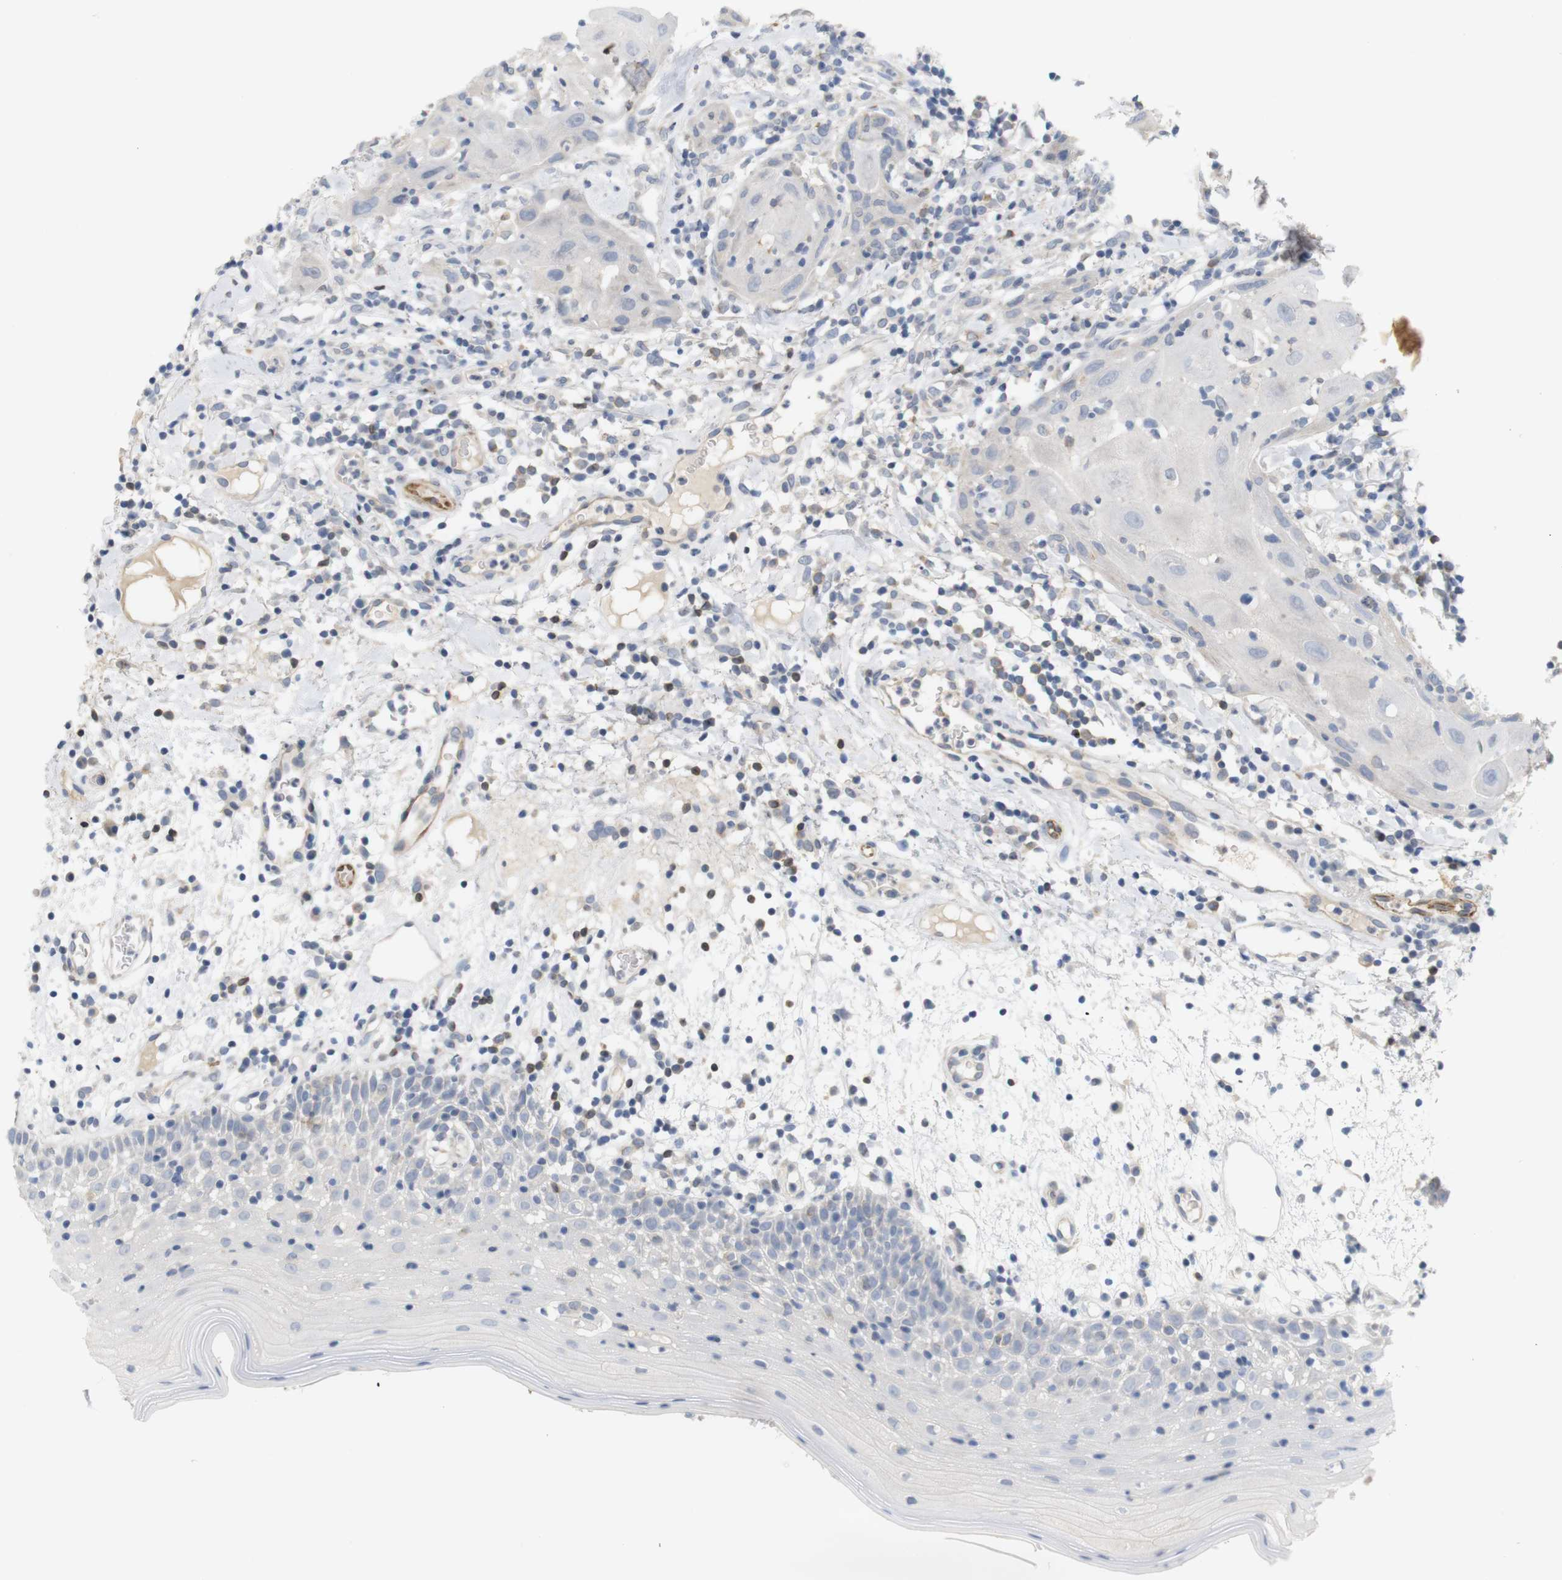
{"staining": {"intensity": "negative", "quantity": "none", "location": "none"}, "tissue": "oral mucosa", "cell_type": "Squamous epithelial cells", "image_type": "normal", "snomed": [{"axis": "morphology", "description": "Normal tissue, NOS"}, {"axis": "morphology", "description": "Squamous cell carcinoma, NOS"}, {"axis": "topography", "description": "Skeletal muscle"}, {"axis": "topography", "description": "Oral tissue"}], "caption": "IHC photomicrograph of normal oral mucosa stained for a protein (brown), which demonstrates no expression in squamous epithelial cells.", "gene": "ITPR1", "patient": {"sex": "male", "age": 71}}